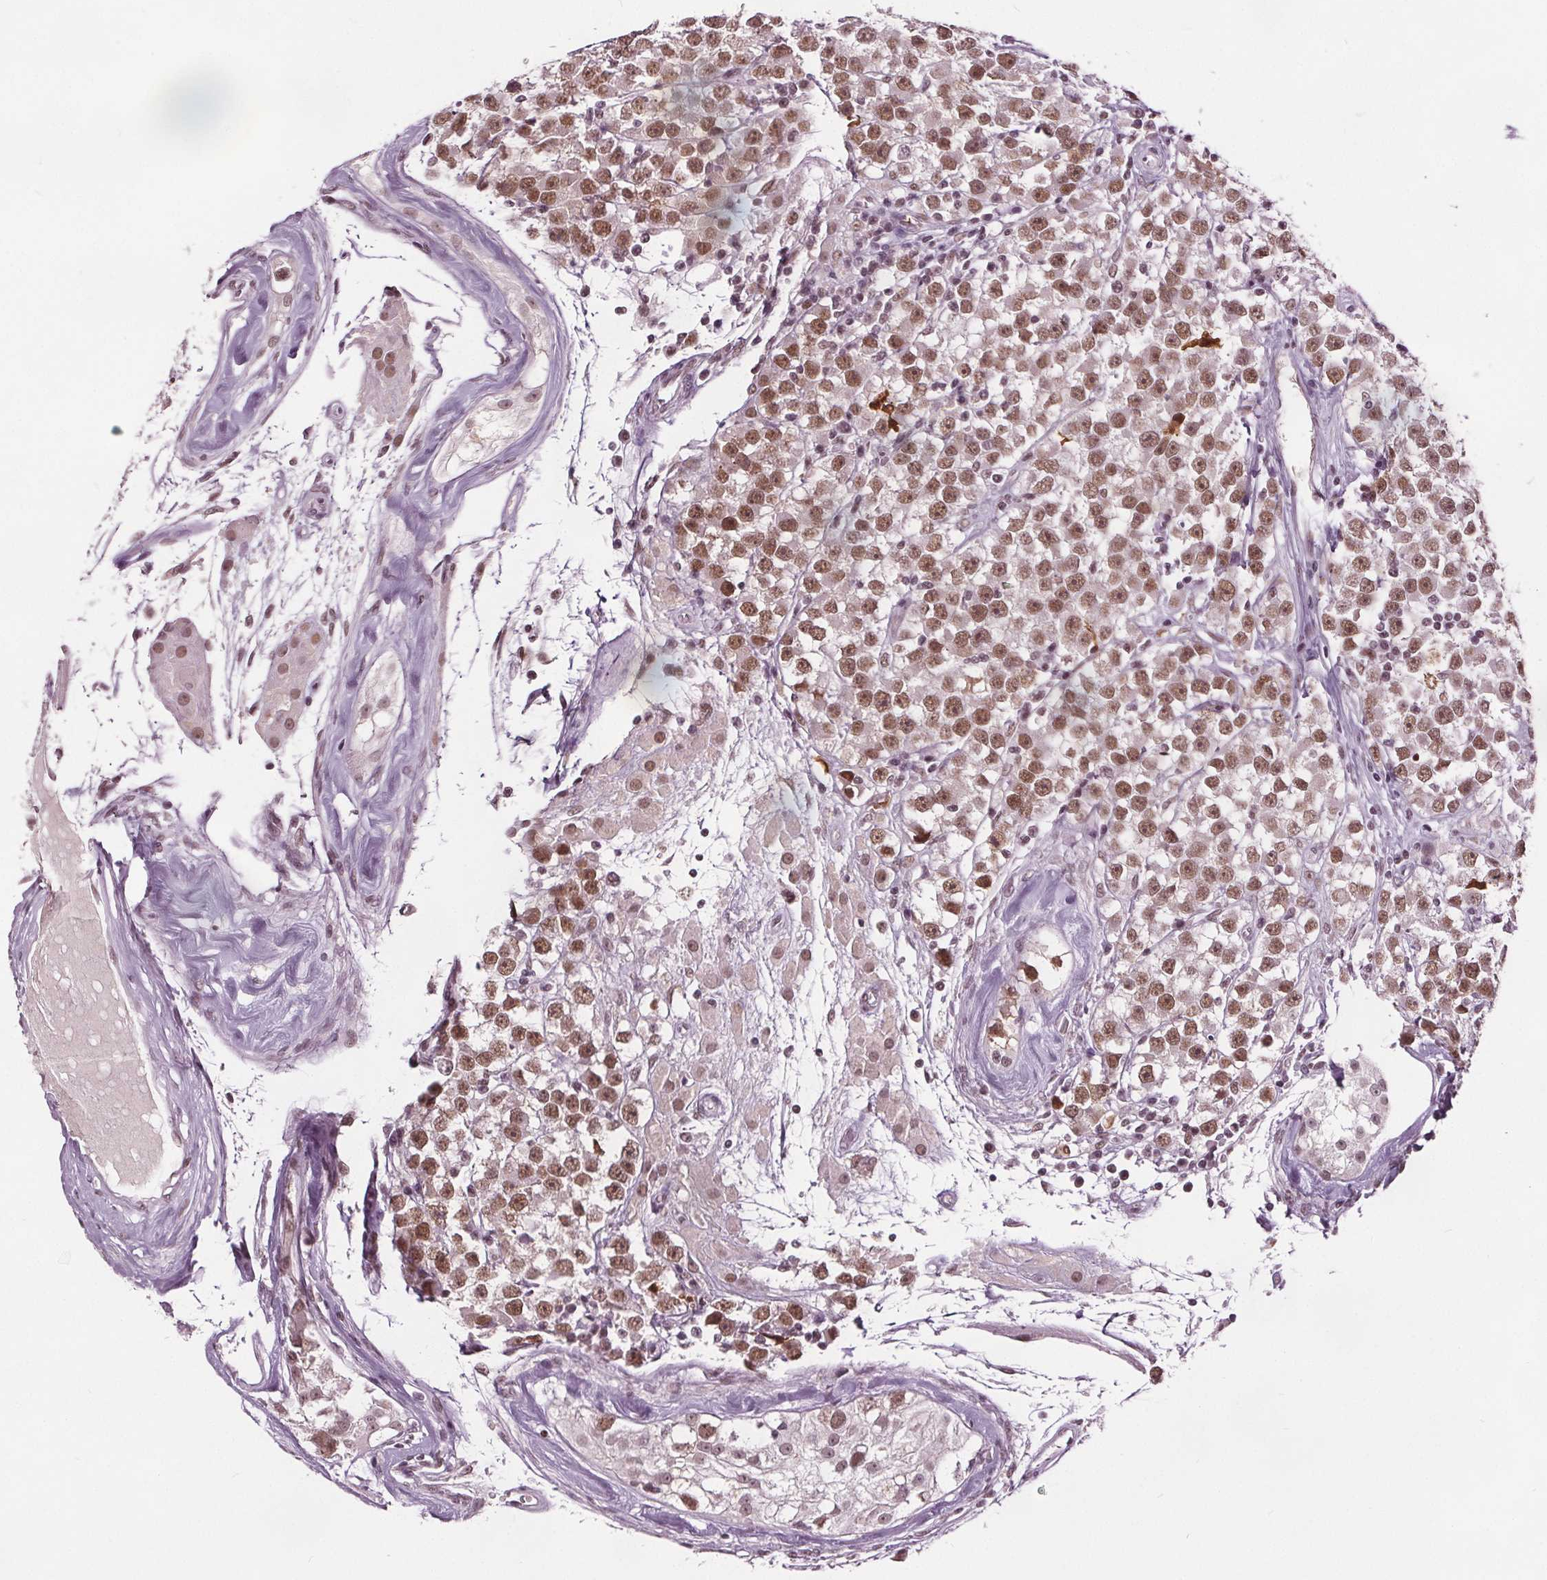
{"staining": {"intensity": "moderate", "quantity": ">75%", "location": "nuclear"}, "tissue": "testis cancer", "cell_type": "Tumor cells", "image_type": "cancer", "snomed": [{"axis": "morphology", "description": "Seminoma, NOS"}, {"axis": "topography", "description": "Testis"}], "caption": "Seminoma (testis) stained with a brown dye demonstrates moderate nuclear positive positivity in about >75% of tumor cells.", "gene": "IWS1", "patient": {"sex": "male", "age": 34}}